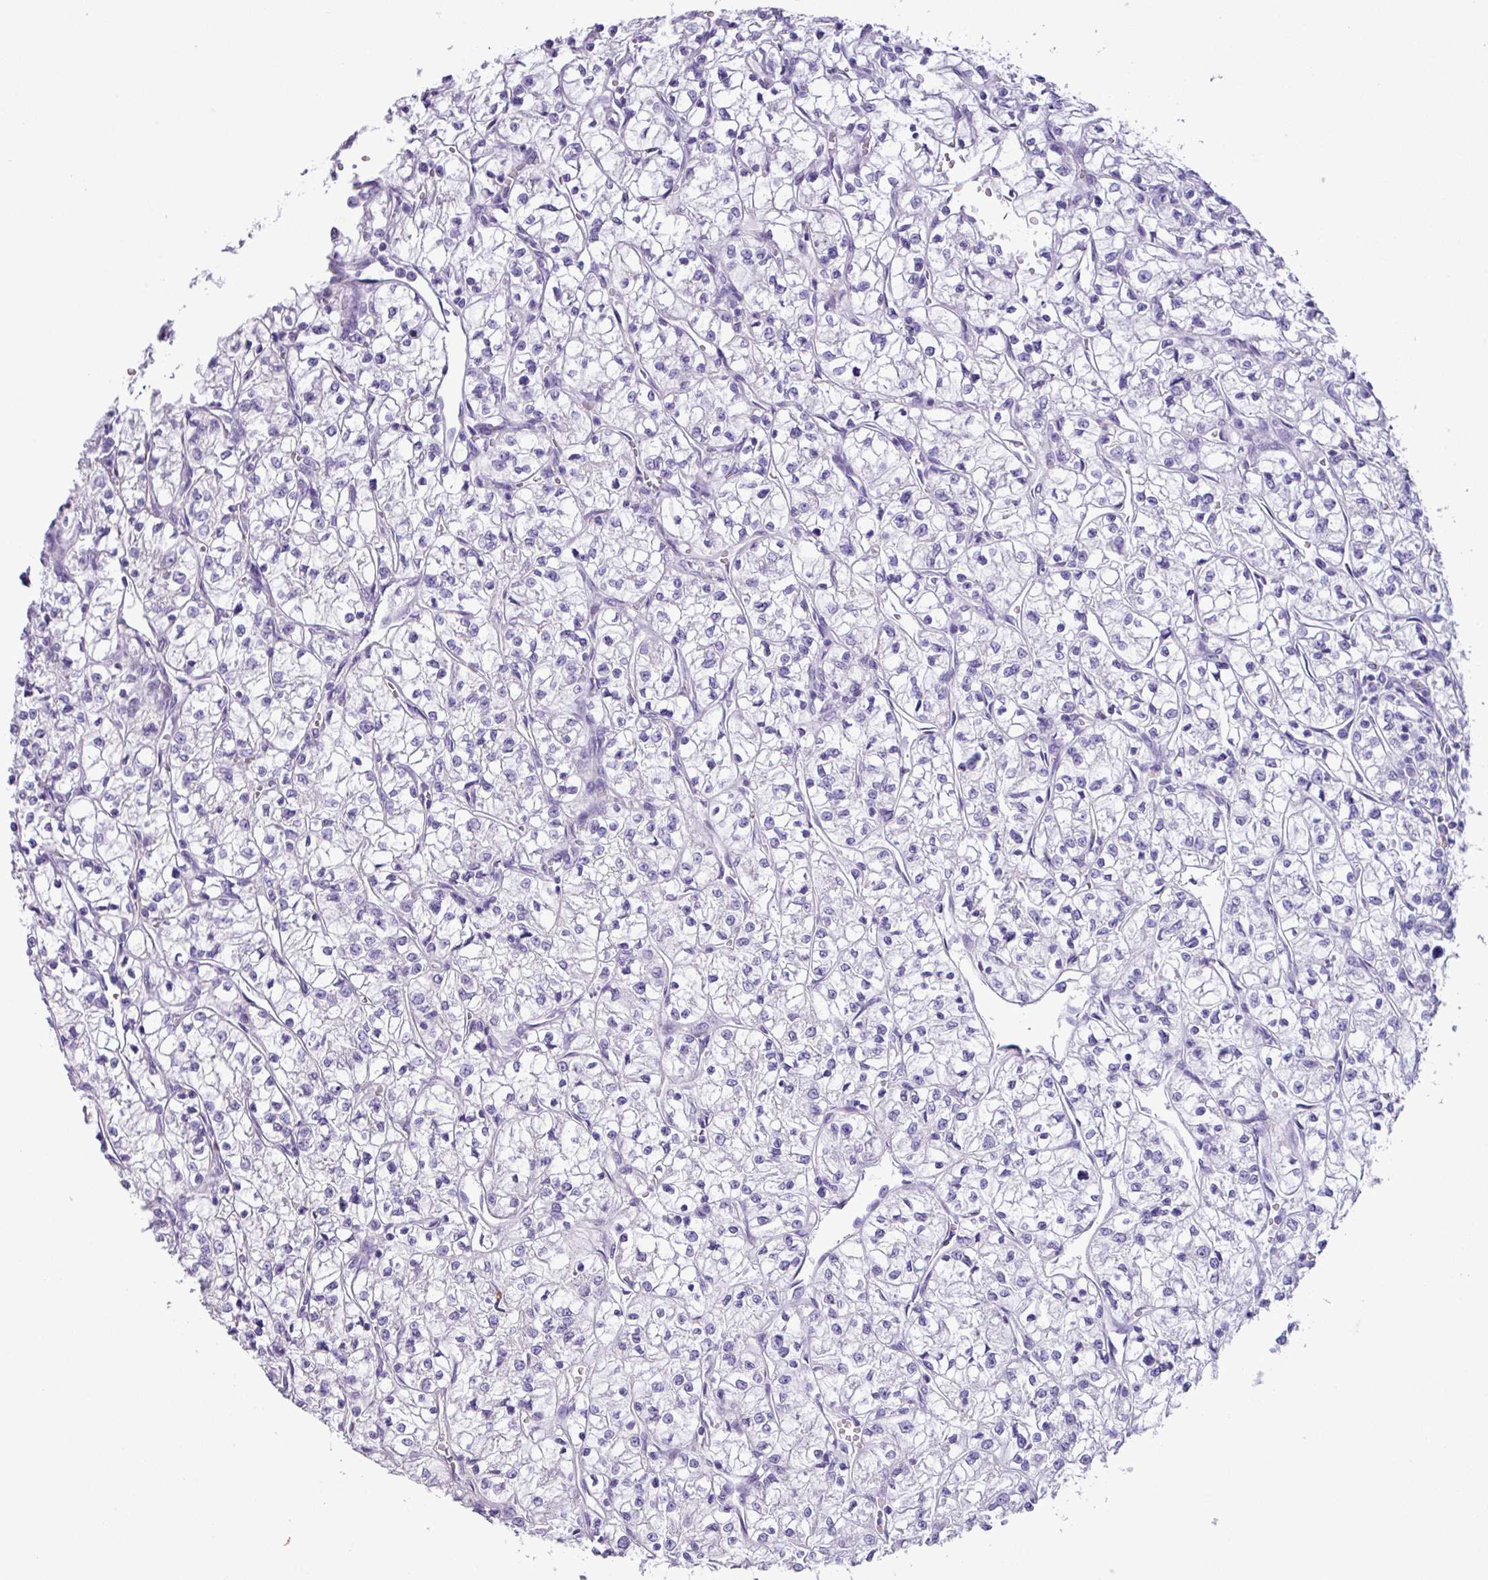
{"staining": {"intensity": "negative", "quantity": "none", "location": "none"}, "tissue": "renal cancer", "cell_type": "Tumor cells", "image_type": "cancer", "snomed": [{"axis": "morphology", "description": "Adenocarcinoma, NOS"}, {"axis": "topography", "description": "Kidney"}], "caption": "This is an immunohistochemistry photomicrograph of renal adenocarcinoma. There is no staining in tumor cells.", "gene": "AGO3", "patient": {"sex": "female", "age": 64}}